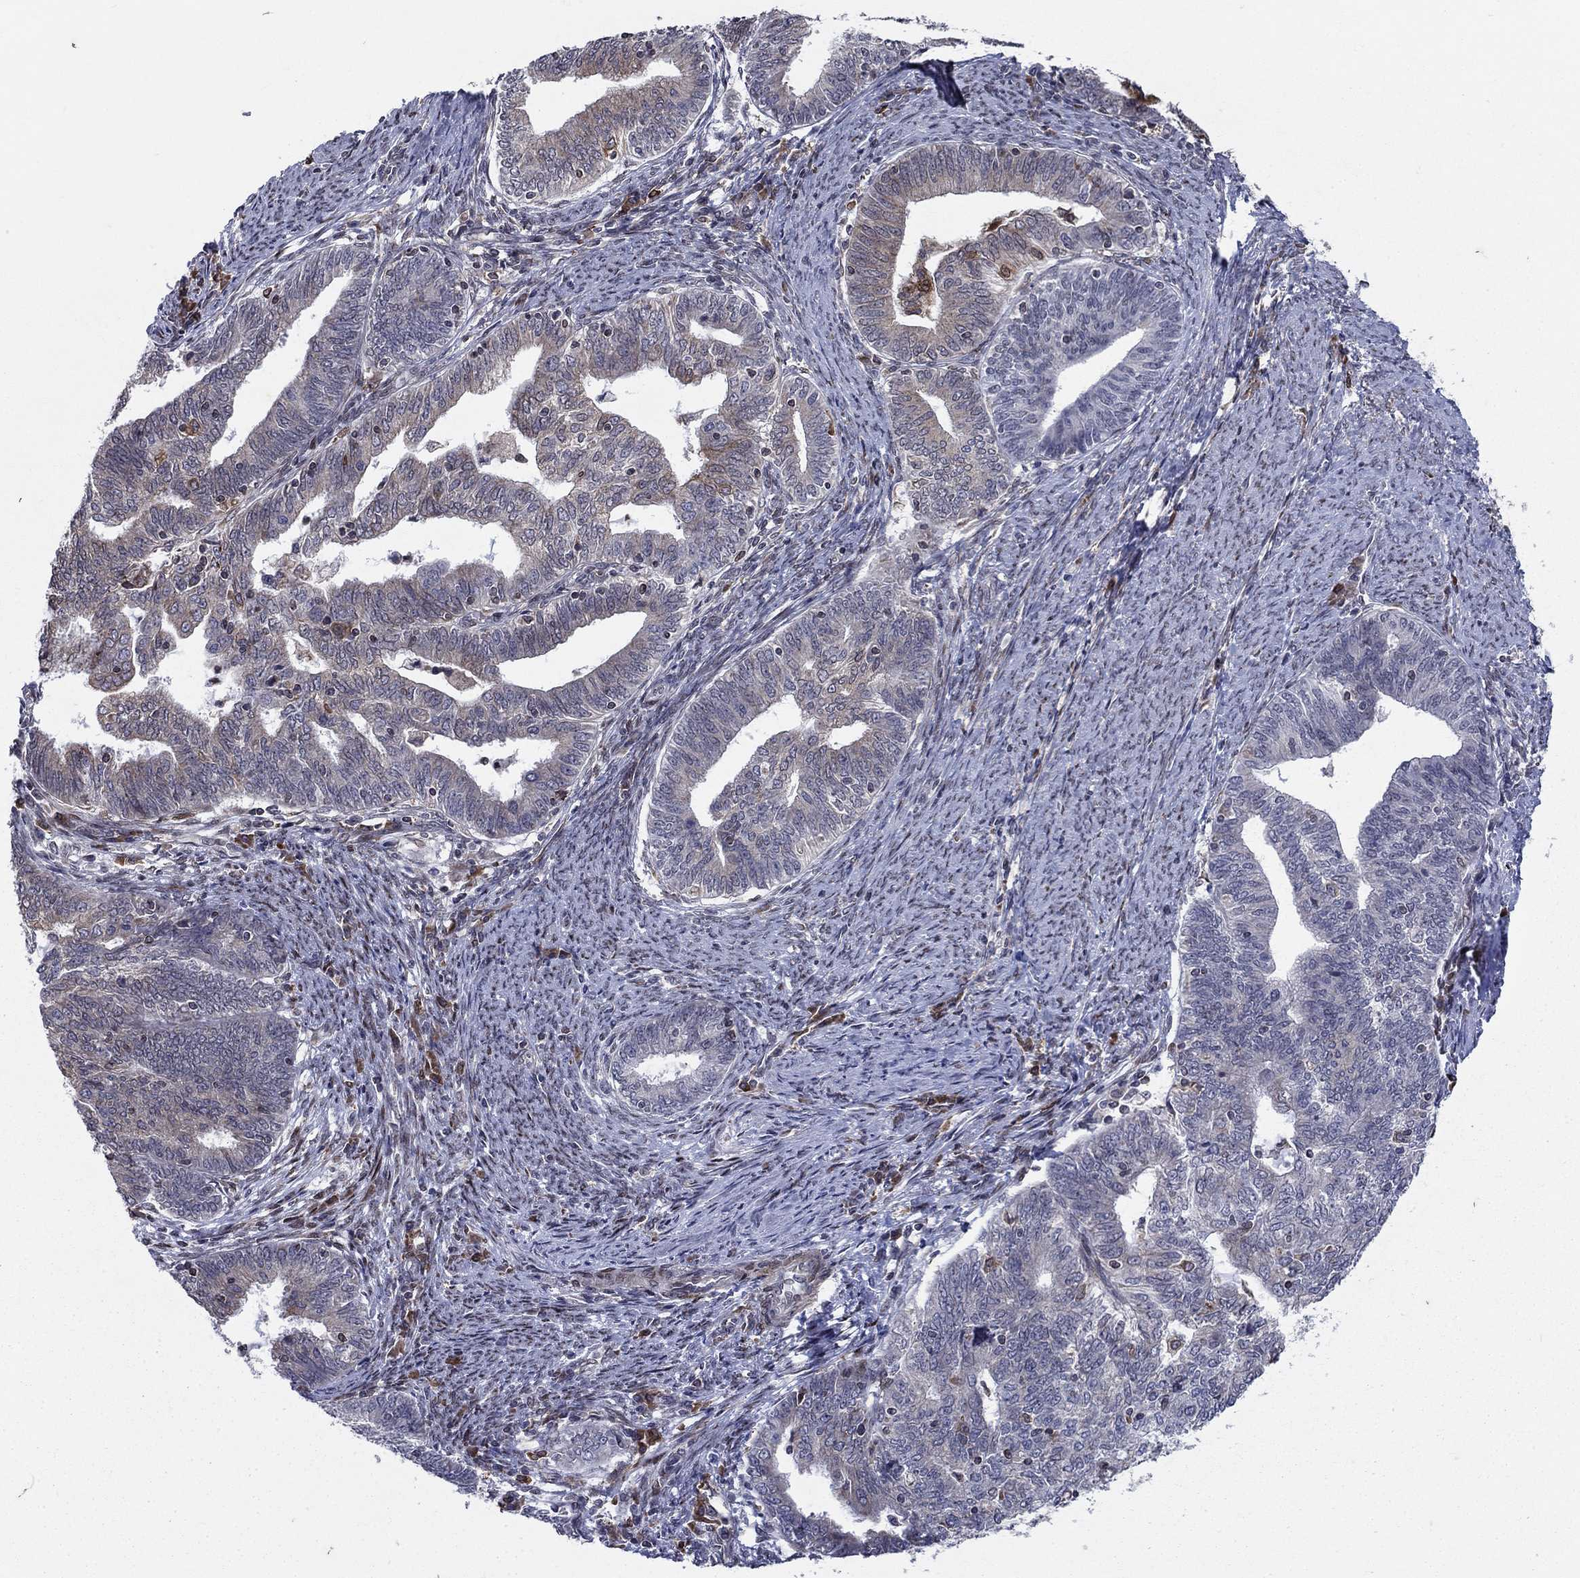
{"staining": {"intensity": "weak", "quantity": "<25%", "location": "cytoplasmic/membranous"}, "tissue": "endometrial cancer", "cell_type": "Tumor cells", "image_type": "cancer", "snomed": [{"axis": "morphology", "description": "Adenocarcinoma, NOS"}, {"axis": "topography", "description": "Endometrium"}], "caption": "This is a histopathology image of IHC staining of endometrial adenocarcinoma, which shows no staining in tumor cells.", "gene": "DHRS7", "patient": {"sex": "female", "age": 82}}